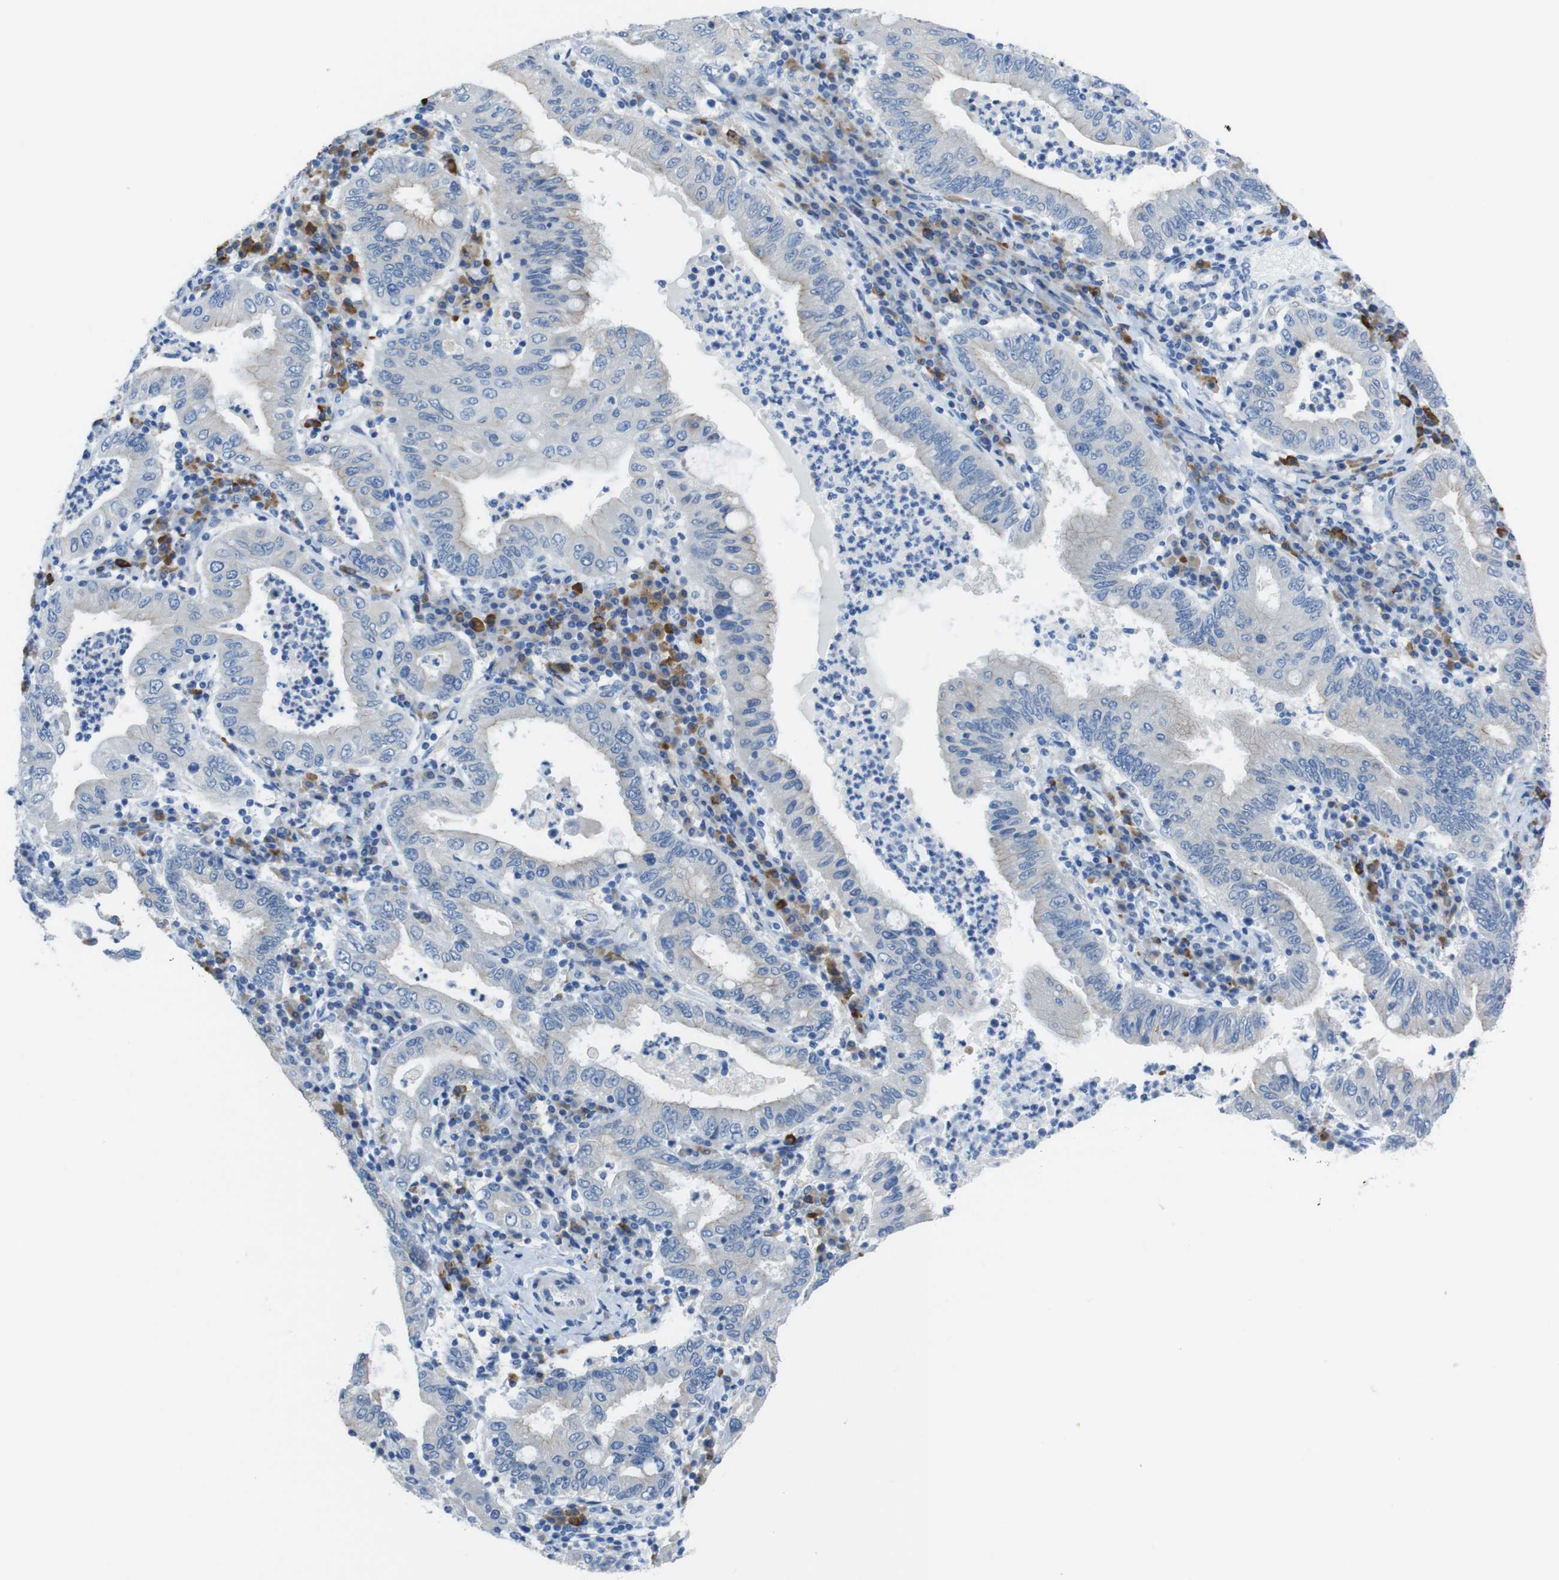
{"staining": {"intensity": "weak", "quantity": "<25%", "location": "cytoplasmic/membranous"}, "tissue": "stomach cancer", "cell_type": "Tumor cells", "image_type": "cancer", "snomed": [{"axis": "morphology", "description": "Normal tissue, NOS"}, {"axis": "morphology", "description": "Adenocarcinoma, NOS"}, {"axis": "topography", "description": "Esophagus"}, {"axis": "topography", "description": "Stomach, upper"}, {"axis": "topography", "description": "Peripheral nerve tissue"}], "caption": "Immunohistochemical staining of adenocarcinoma (stomach) demonstrates no significant positivity in tumor cells.", "gene": "CLMN", "patient": {"sex": "male", "age": 62}}